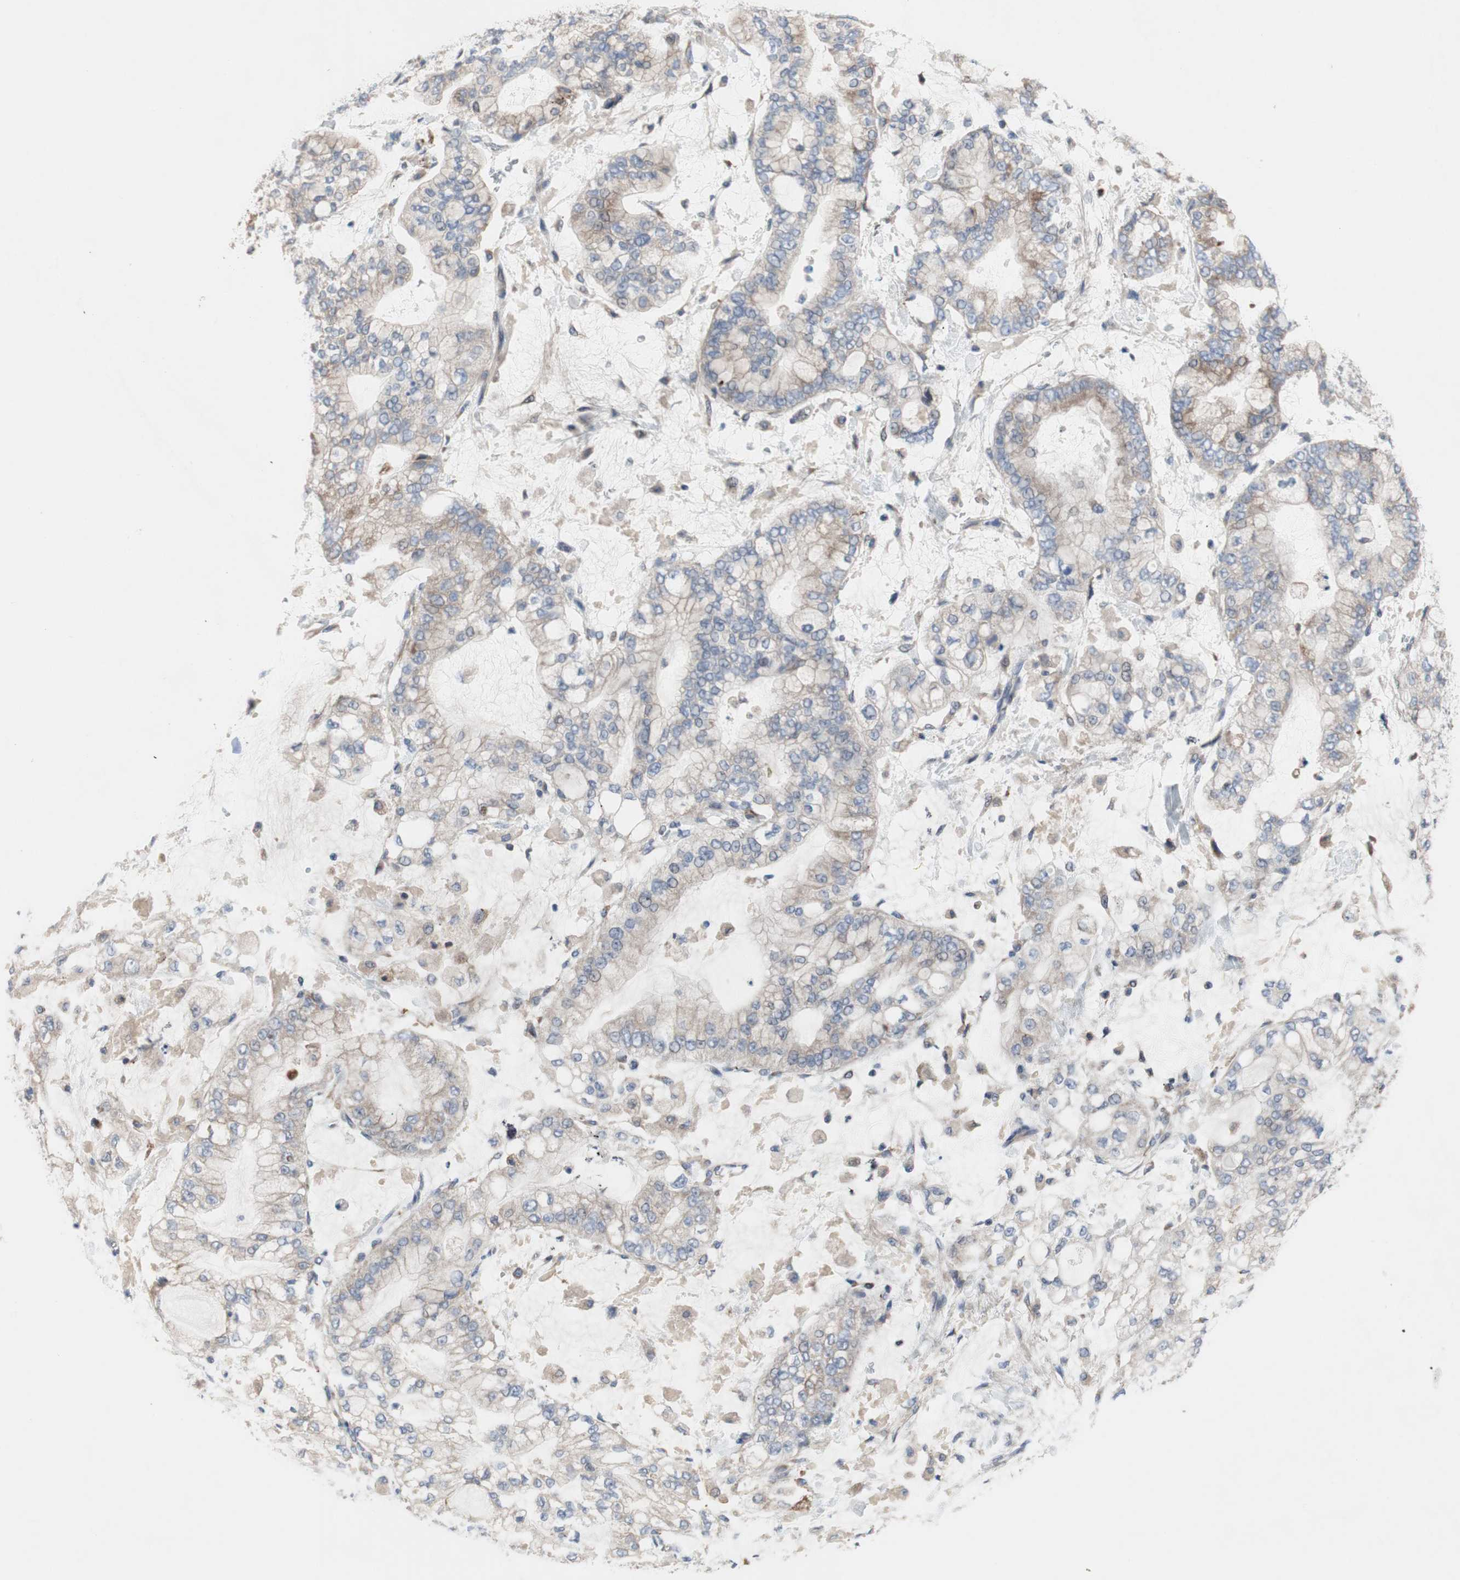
{"staining": {"intensity": "weak", "quantity": "25%-75%", "location": "cytoplasmic/membranous"}, "tissue": "stomach cancer", "cell_type": "Tumor cells", "image_type": "cancer", "snomed": [{"axis": "morphology", "description": "Normal tissue, NOS"}, {"axis": "morphology", "description": "Adenocarcinoma, NOS"}, {"axis": "topography", "description": "Stomach, upper"}, {"axis": "topography", "description": "Stomach"}], "caption": "Immunohistochemistry of human stomach cancer (adenocarcinoma) reveals low levels of weak cytoplasmic/membranous expression in approximately 25%-75% of tumor cells. (DAB (3,3'-diaminobenzidine) IHC, brown staining for protein, blue staining for nuclei).", "gene": "TTC14", "patient": {"sex": "male", "age": 76}}